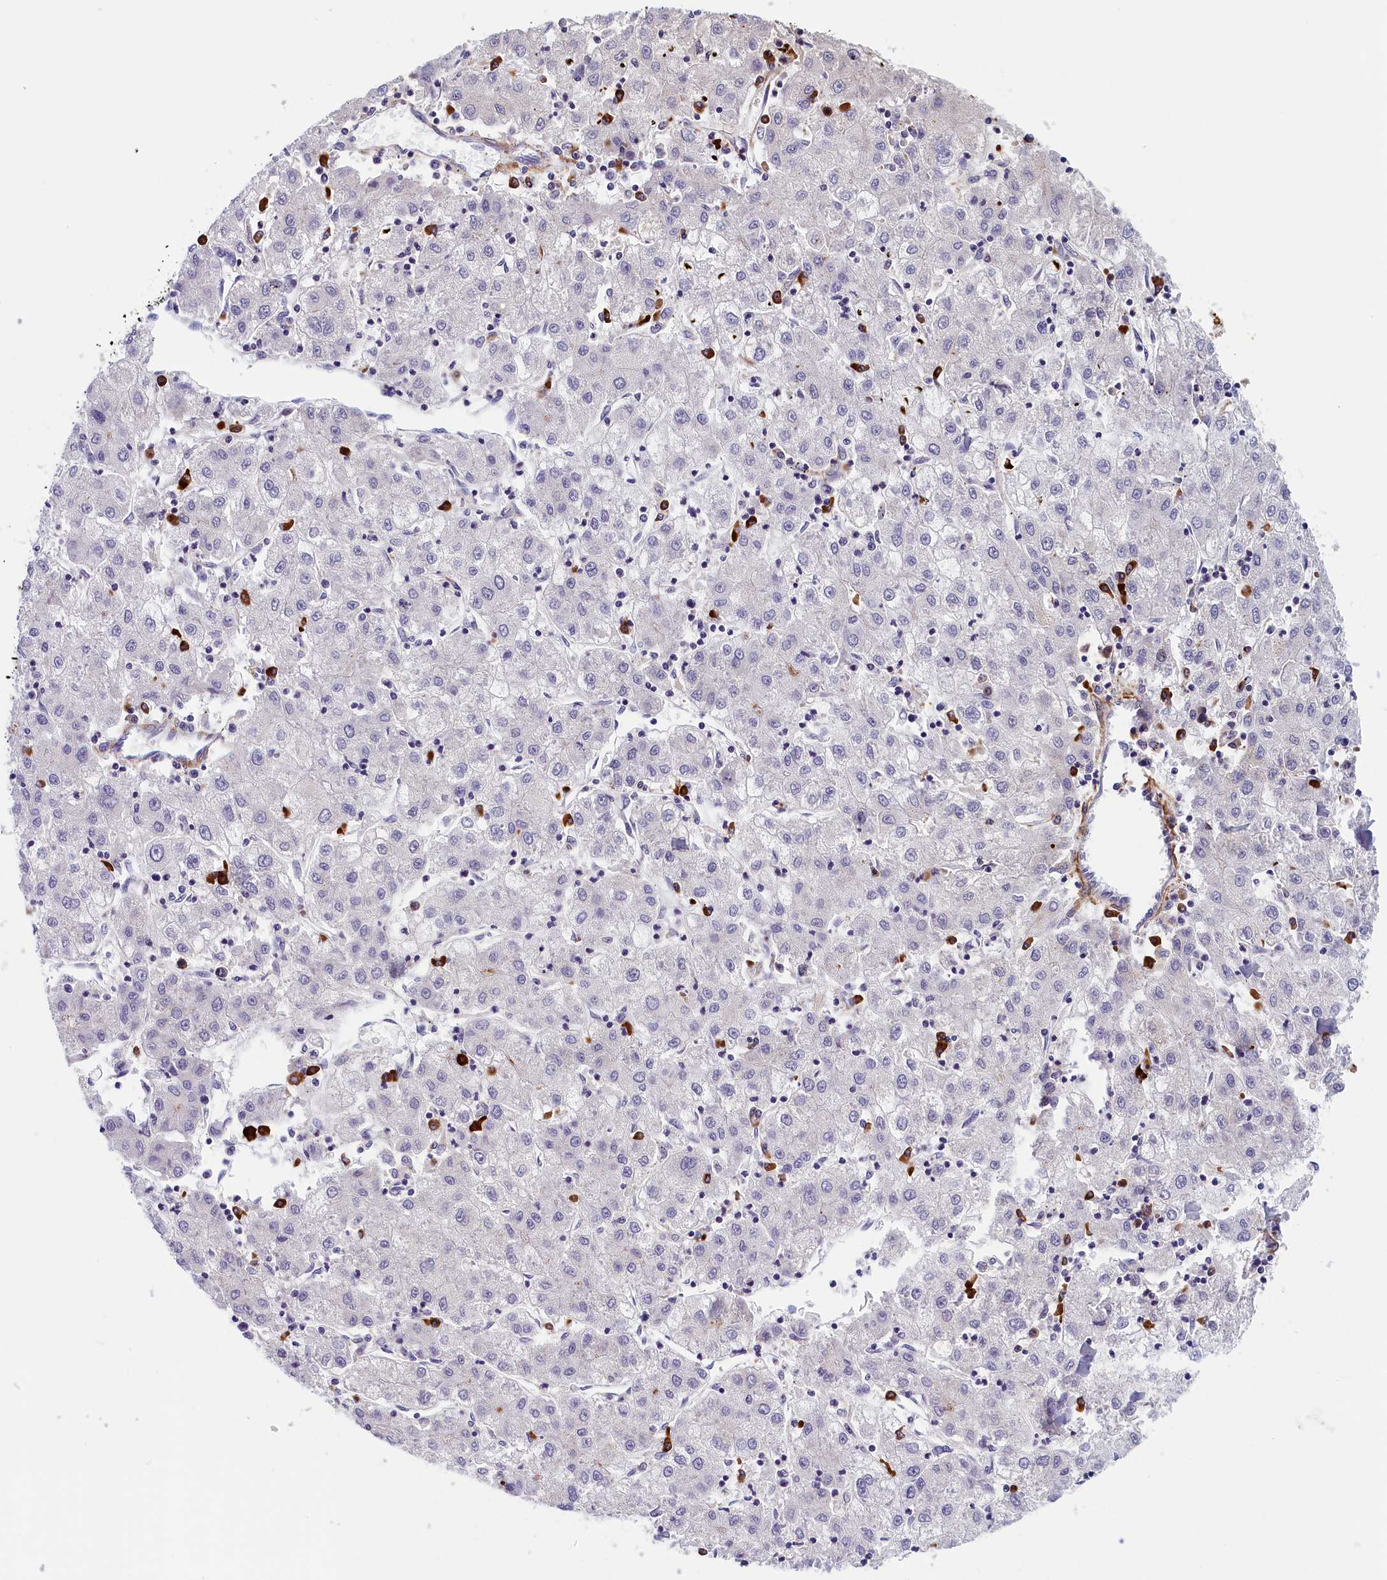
{"staining": {"intensity": "negative", "quantity": "none", "location": "none"}, "tissue": "liver cancer", "cell_type": "Tumor cells", "image_type": "cancer", "snomed": [{"axis": "morphology", "description": "Carcinoma, Hepatocellular, NOS"}, {"axis": "topography", "description": "Liver"}], "caption": "The immunohistochemistry micrograph has no significant positivity in tumor cells of hepatocellular carcinoma (liver) tissue.", "gene": "BCL2L13", "patient": {"sex": "male", "age": 72}}